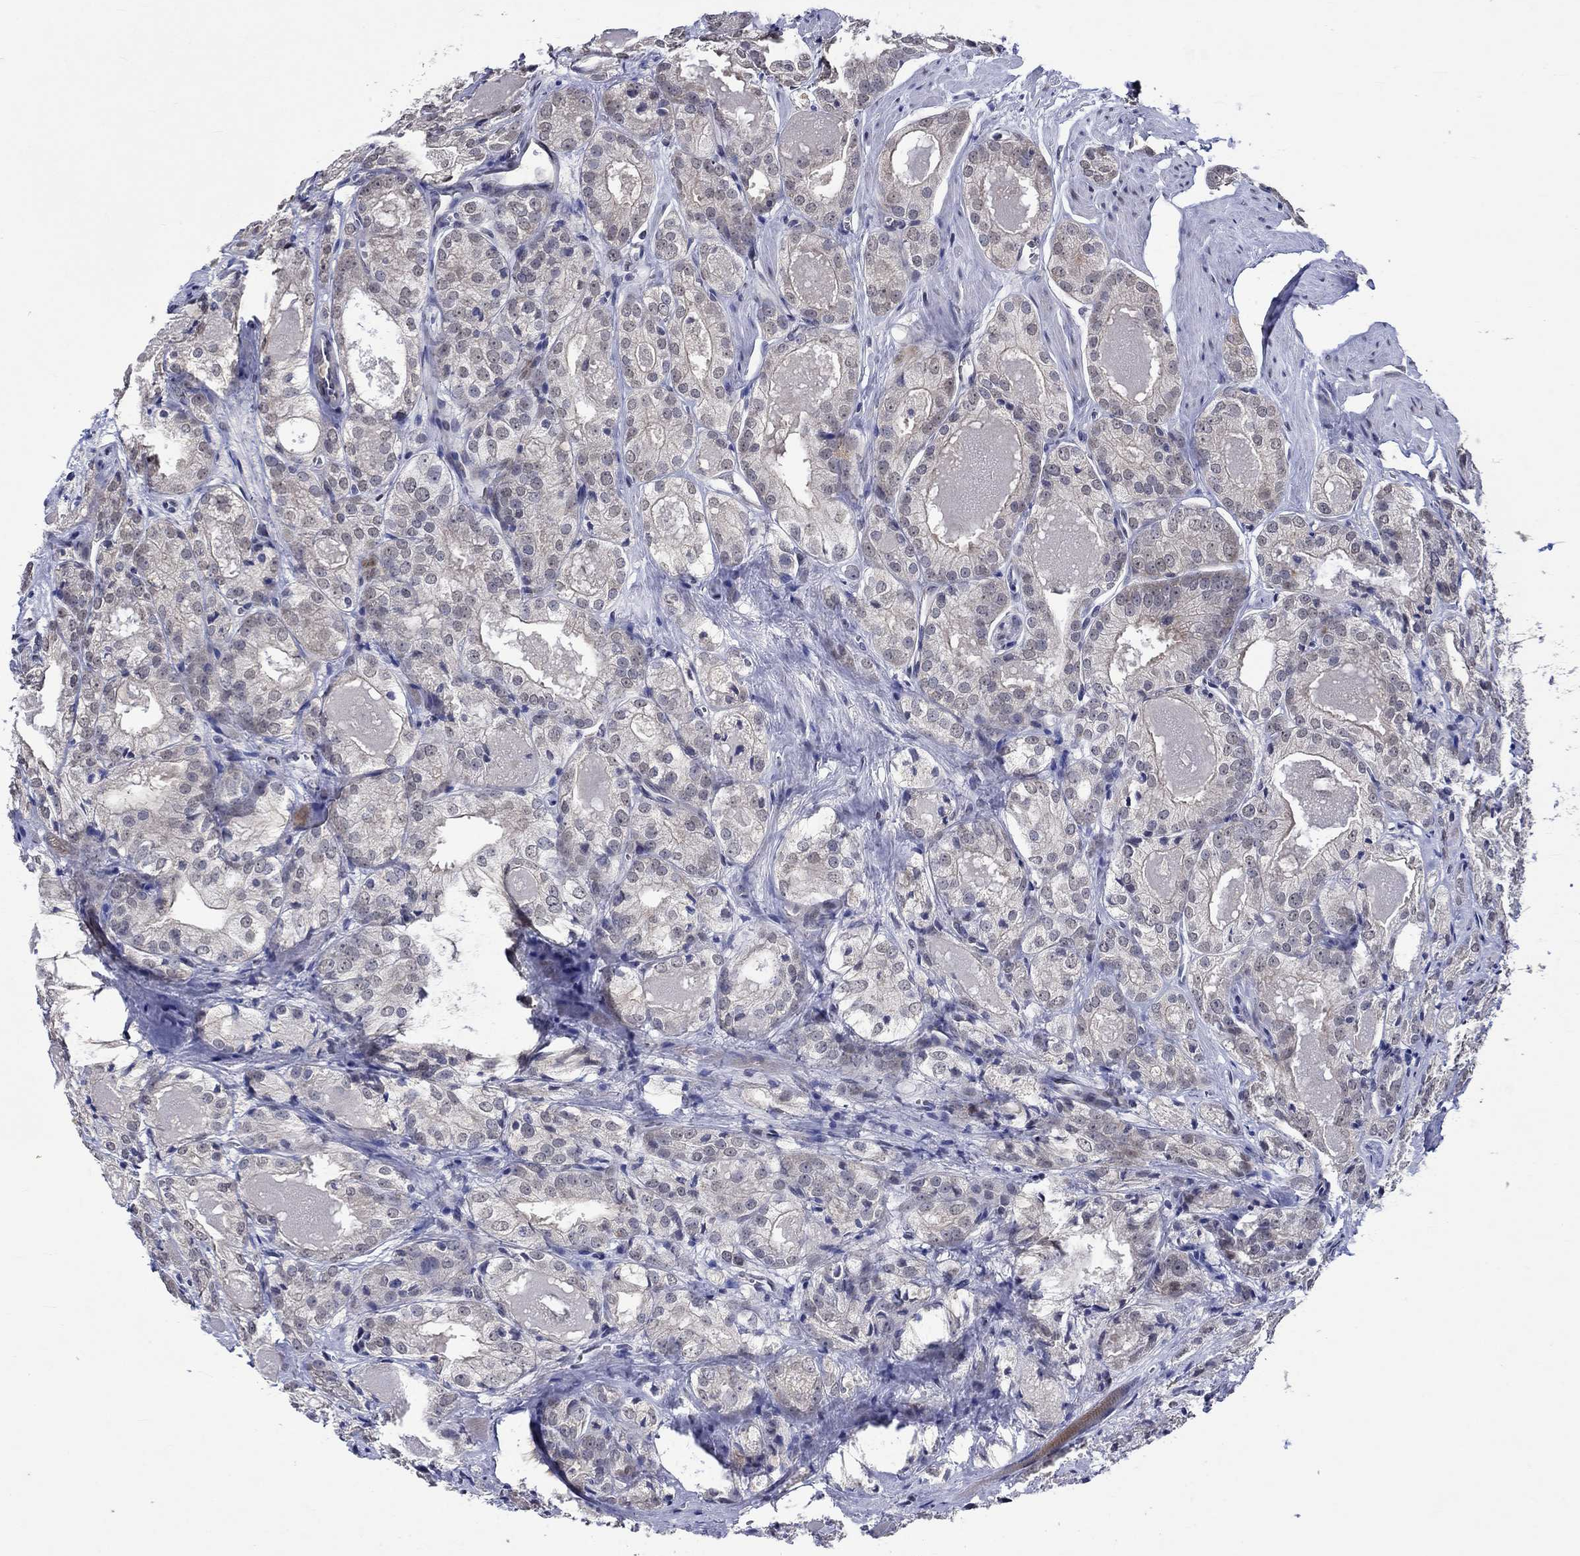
{"staining": {"intensity": "negative", "quantity": "none", "location": "none"}, "tissue": "prostate cancer", "cell_type": "Tumor cells", "image_type": "cancer", "snomed": [{"axis": "morphology", "description": "Adenocarcinoma, NOS"}, {"axis": "morphology", "description": "Adenocarcinoma, High grade"}, {"axis": "topography", "description": "Prostate"}], "caption": "A micrograph of prostate high-grade adenocarcinoma stained for a protein exhibits no brown staining in tumor cells.", "gene": "DDX3Y", "patient": {"sex": "male", "age": 70}}